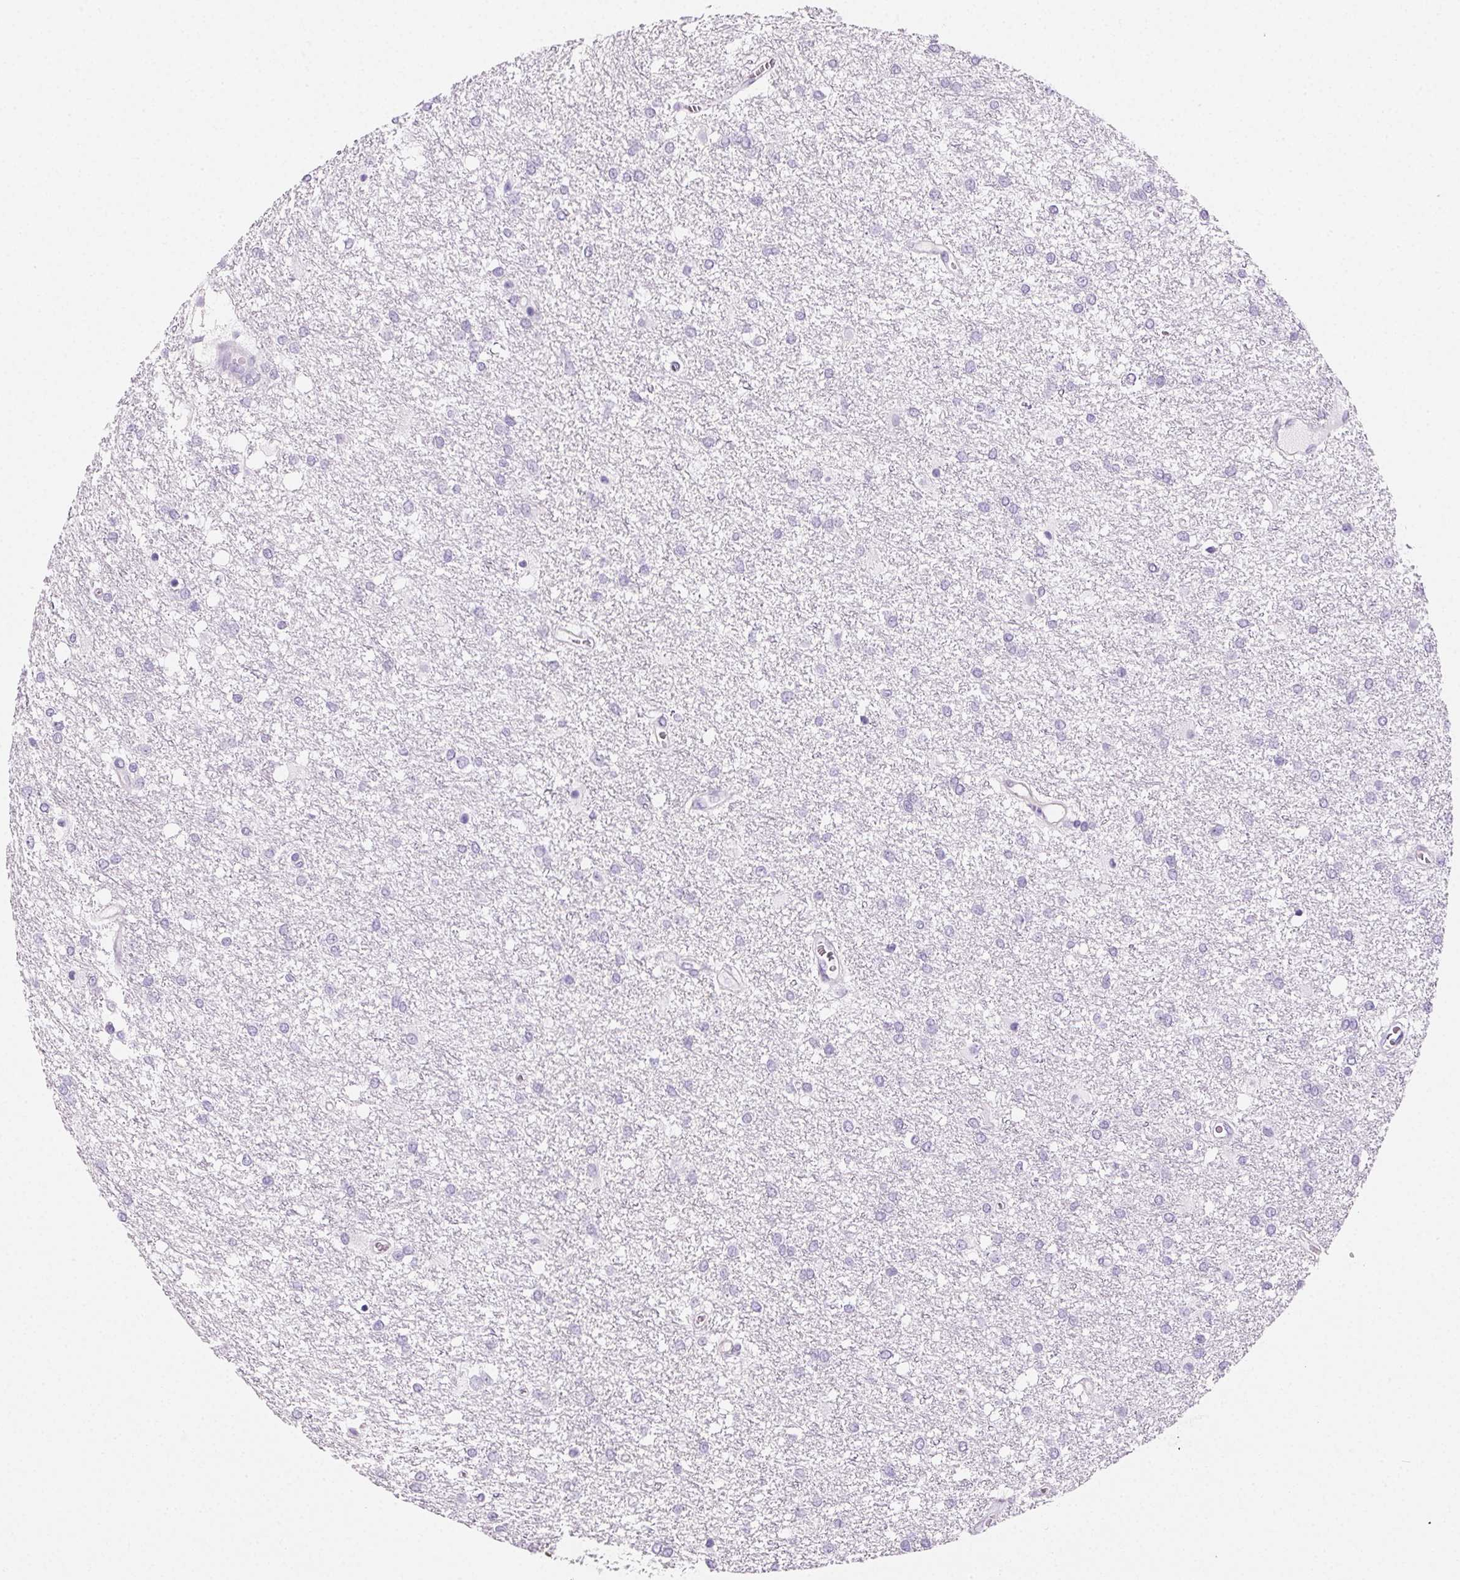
{"staining": {"intensity": "negative", "quantity": "none", "location": "none"}, "tissue": "glioma", "cell_type": "Tumor cells", "image_type": "cancer", "snomed": [{"axis": "morphology", "description": "Glioma, malignant, High grade"}, {"axis": "topography", "description": "Brain"}], "caption": "There is no significant positivity in tumor cells of malignant glioma (high-grade). (IHC, brightfield microscopy, high magnification).", "gene": "PRSS3", "patient": {"sex": "female", "age": 61}}